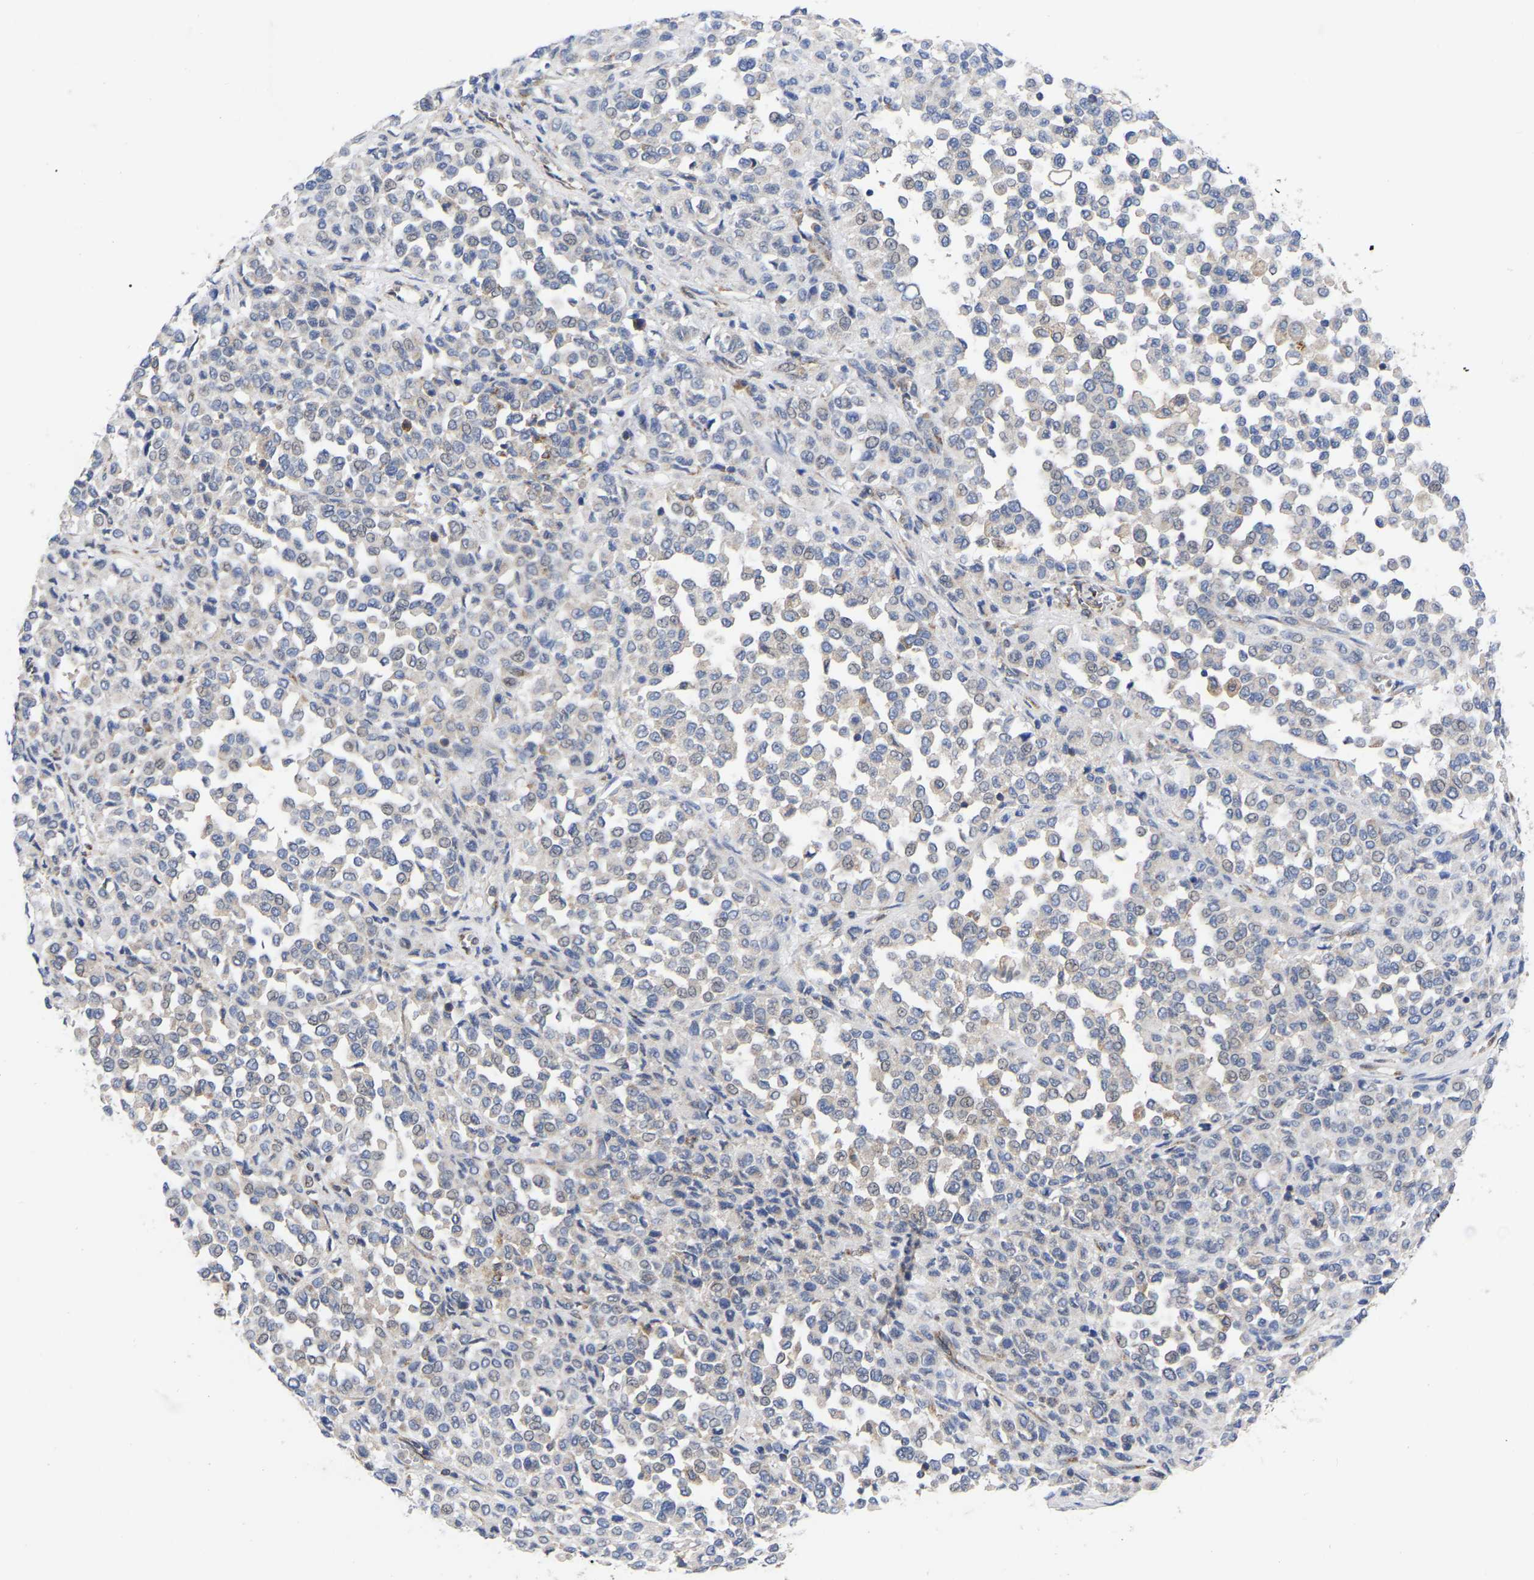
{"staining": {"intensity": "negative", "quantity": "none", "location": "none"}, "tissue": "melanoma", "cell_type": "Tumor cells", "image_type": "cancer", "snomed": [{"axis": "morphology", "description": "Malignant melanoma, Metastatic site"}, {"axis": "topography", "description": "Pancreas"}], "caption": "IHC micrograph of neoplastic tissue: melanoma stained with DAB exhibits no significant protein expression in tumor cells.", "gene": "TCP1", "patient": {"sex": "female", "age": 30}}